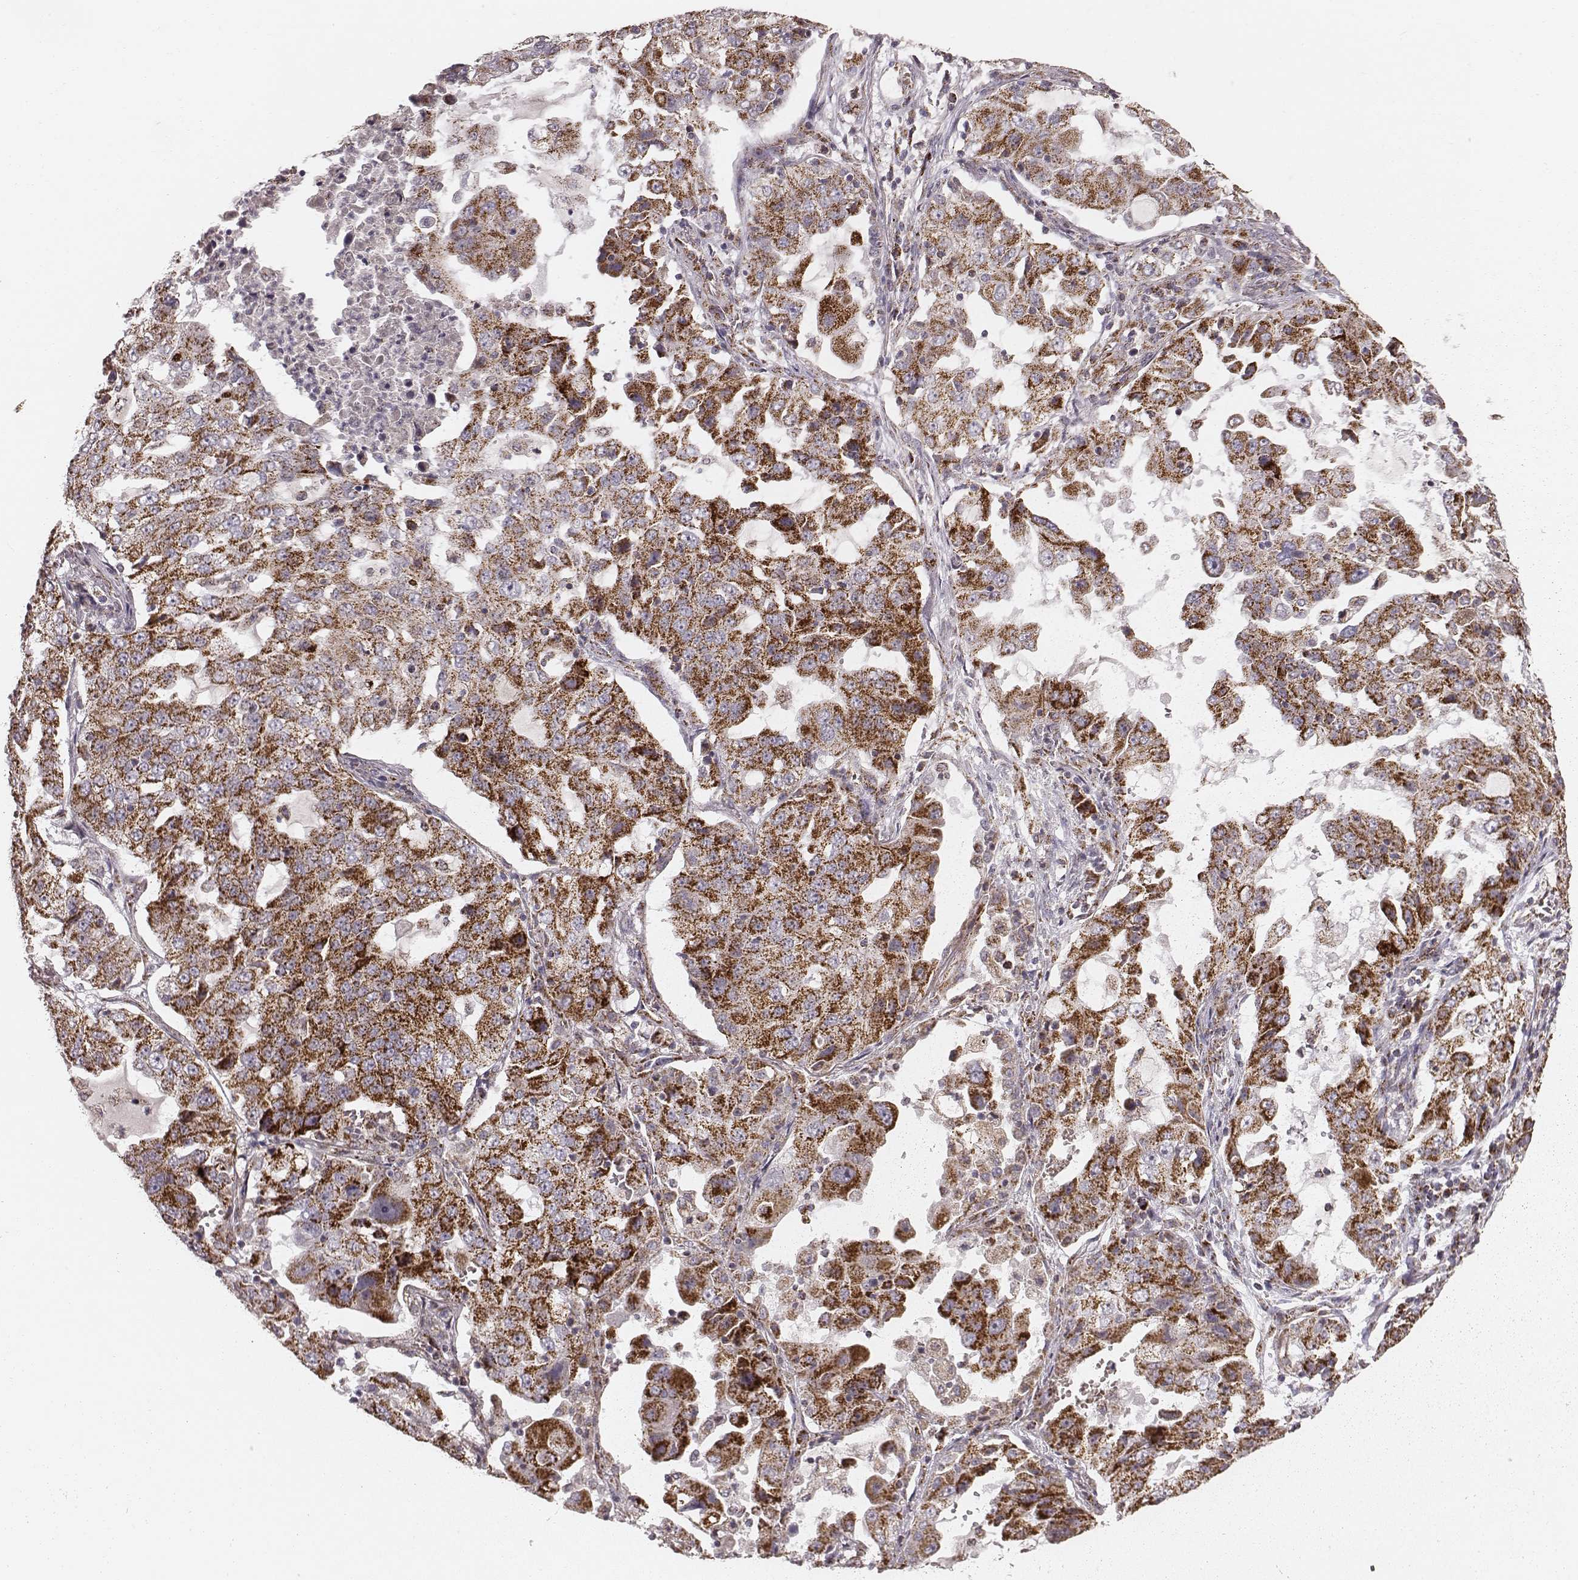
{"staining": {"intensity": "strong", "quantity": ">75%", "location": "cytoplasmic/membranous"}, "tissue": "lung cancer", "cell_type": "Tumor cells", "image_type": "cancer", "snomed": [{"axis": "morphology", "description": "Adenocarcinoma, NOS"}, {"axis": "topography", "description": "Lung"}], "caption": "Lung adenocarcinoma stained with DAB (3,3'-diaminobenzidine) immunohistochemistry shows high levels of strong cytoplasmic/membranous positivity in about >75% of tumor cells.", "gene": "TUFM", "patient": {"sex": "female", "age": 61}}